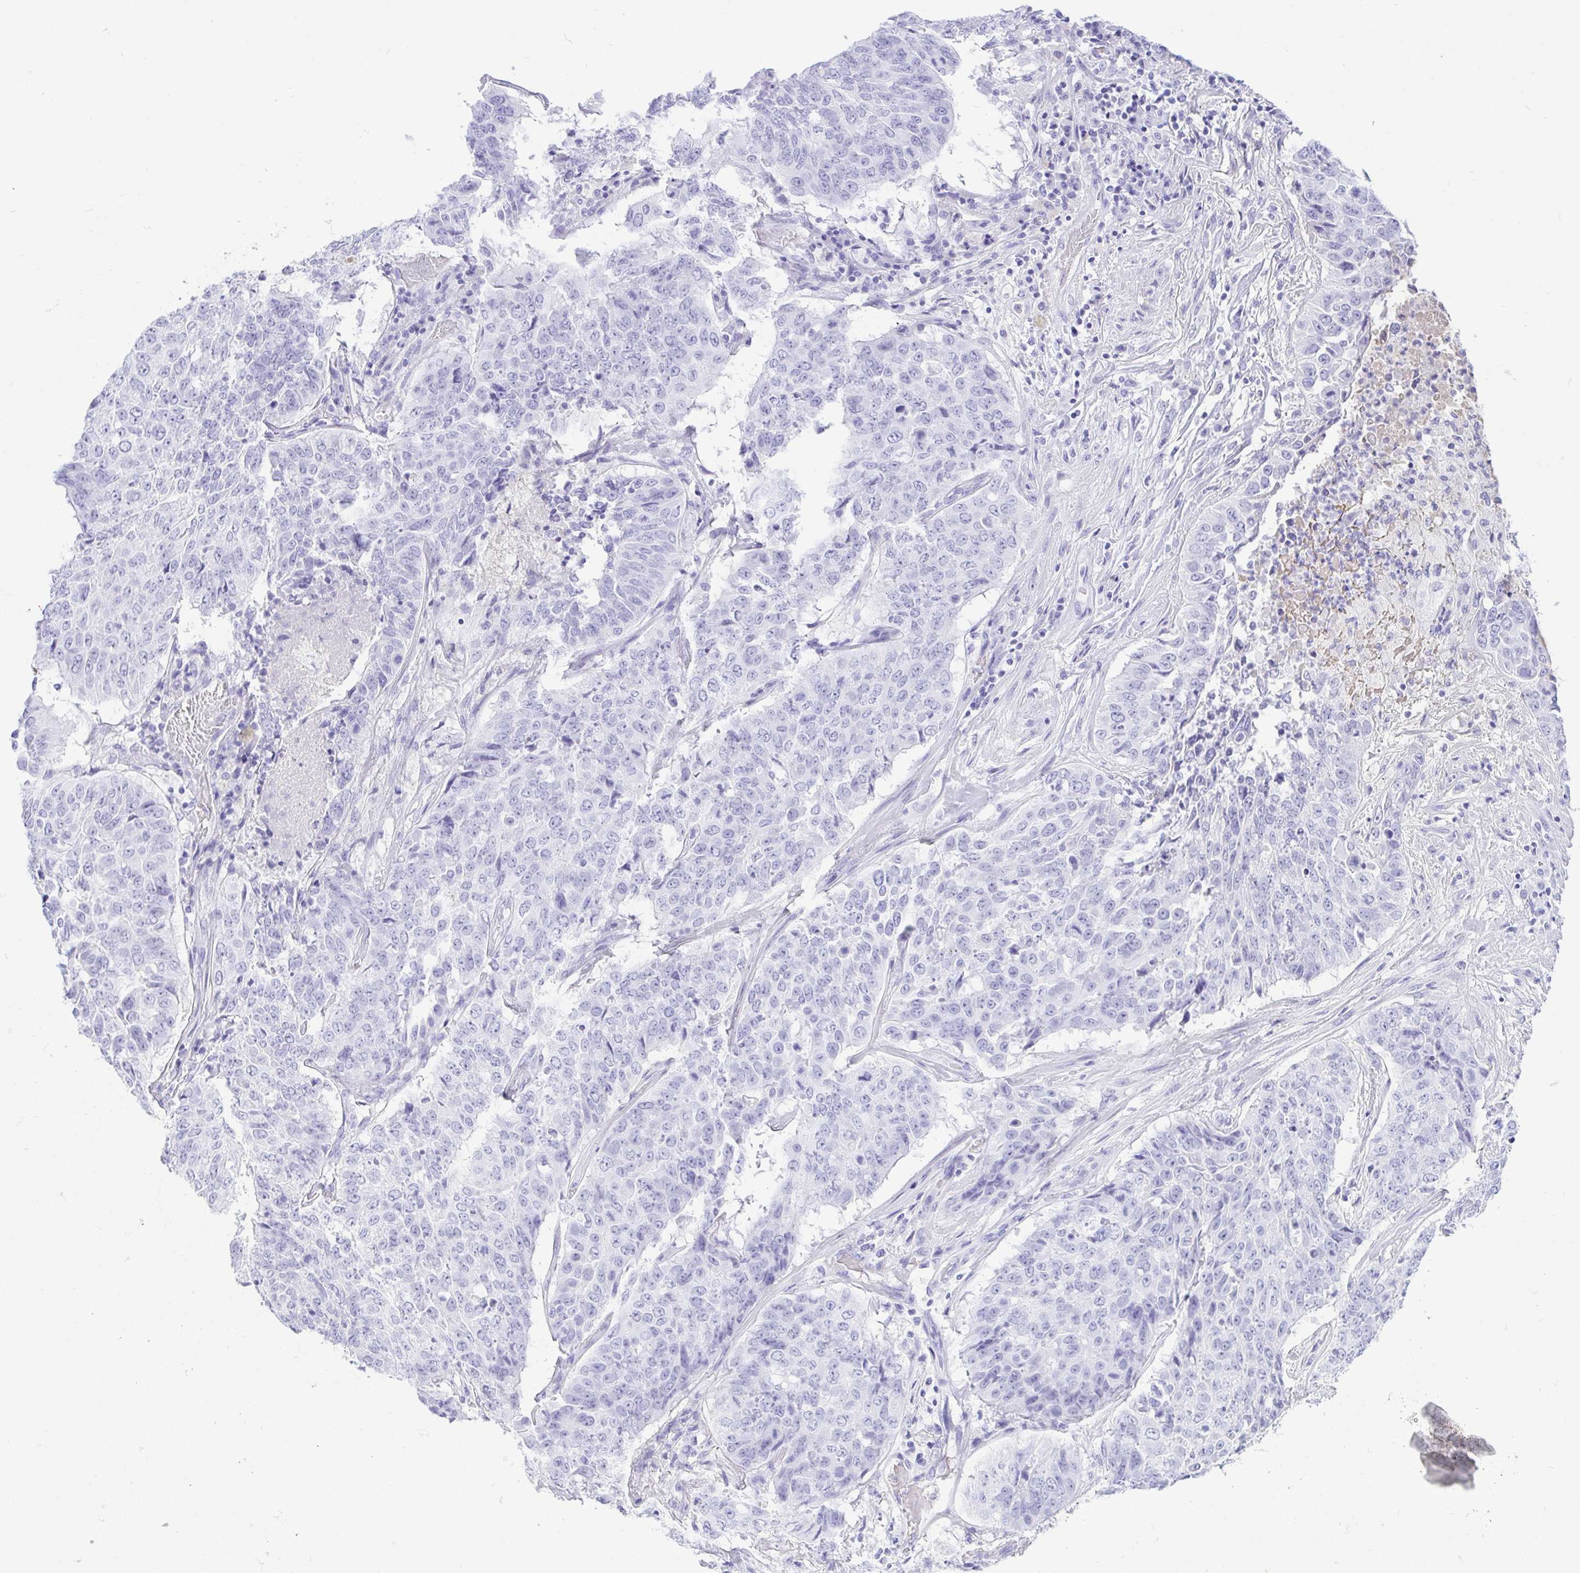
{"staining": {"intensity": "negative", "quantity": "none", "location": "none"}, "tissue": "lung cancer", "cell_type": "Tumor cells", "image_type": "cancer", "snomed": [{"axis": "morphology", "description": "Normal tissue, NOS"}, {"axis": "morphology", "description": "Squamous cell carcinoma, NOS"}, {"axis": "topography", "description": "Bronchus"}, {"axis": "topography", "description": "Lung"}], "caption": "Lung cancer stained for a protein using immunohistochemistry exhibits no staining tumor cells.", "gene": "GKN1", "patient": {"sex": "male", "age": 64}}